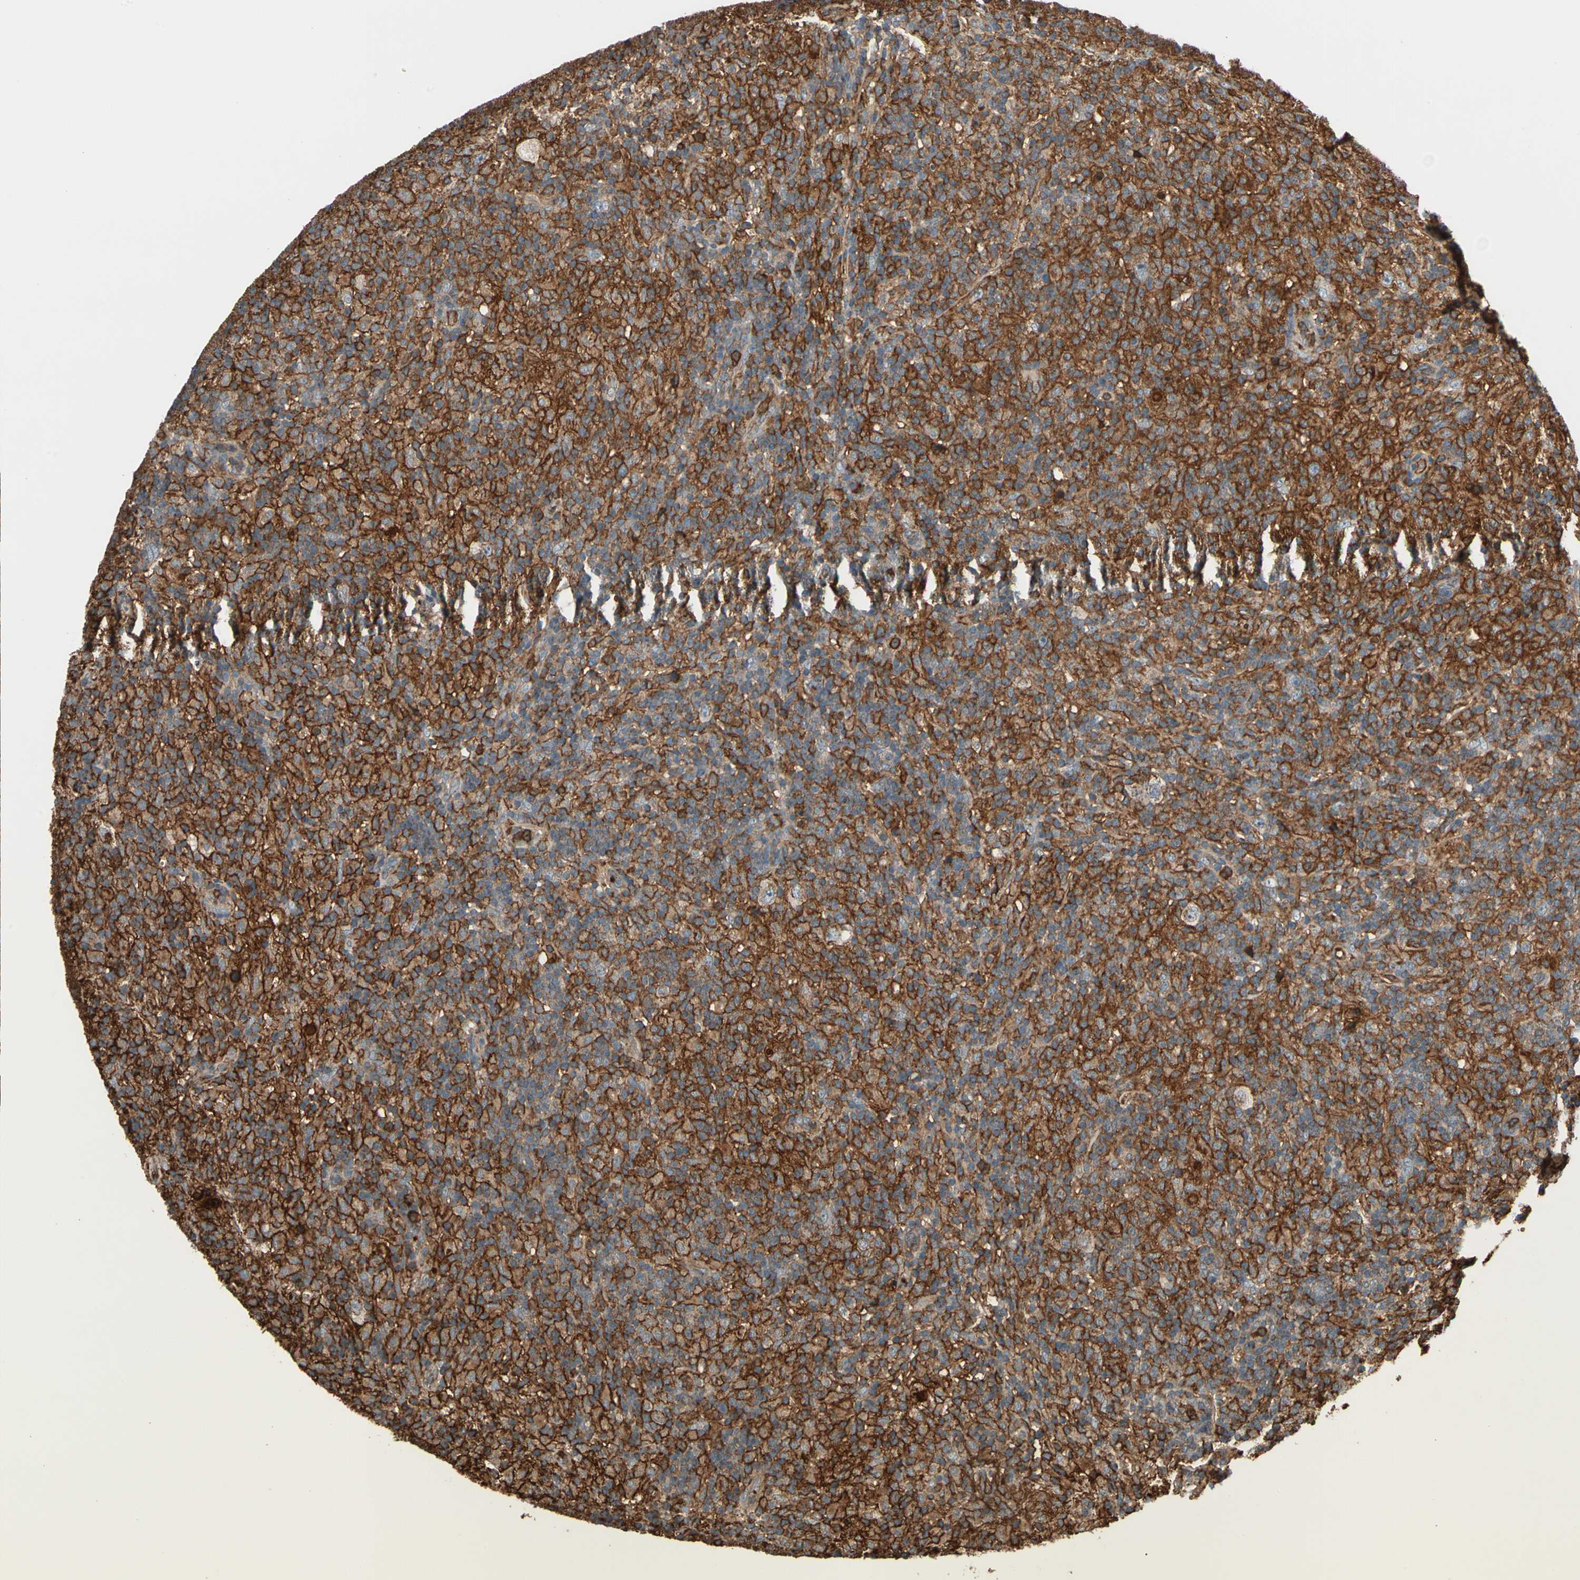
{"staining": {"intensity": "weak", "quantity": ">75%", "location": "cytoplasmic/membranous"}, "tissue": "lymphoma", "cell_type": "Tumor cells", "image_type": "cancer", "snomed": [{"axis": "morphology", "description": "Hodgkin's disease, NOS"}, {"axis": "topography", "description": "Lymph node"}], "caption": "Immunohistochemistry (DAB) staining of human lymphoma shows weak cytoplasmic/membranous protein expression in about >75% of tumor cells. (Stains: DAB in brown, nuclei in blue, Microscopy: brightfield microscopy at high magnification).", "gene": "STX11", "patient": {"sex": "male", "age": 70}}